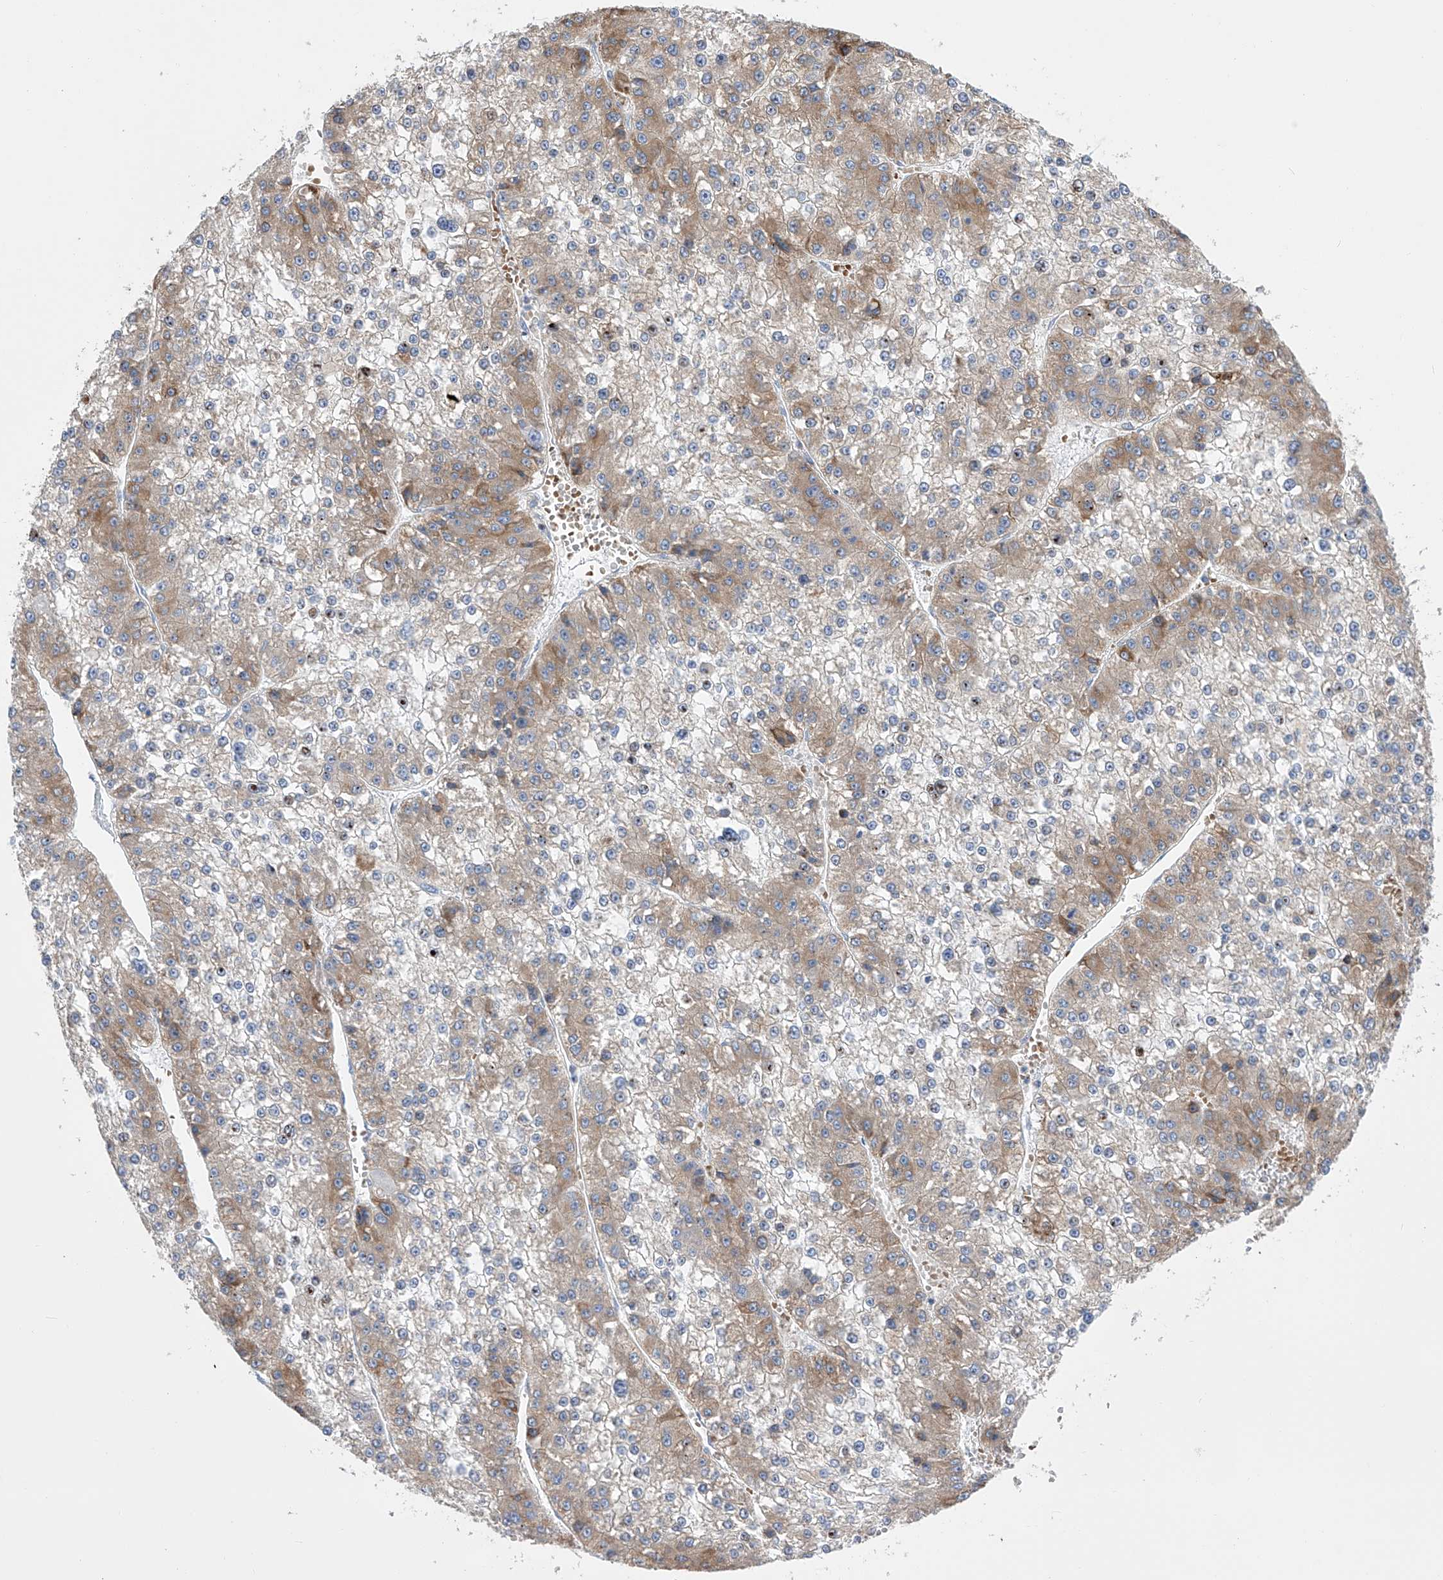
{"staining": {"intensity": "moderate", "quantity": "<25%", "location": "cytoplasmic/membranous"}, "tissue": "liver cancer", "cell_type": "Tumor cells", "image_type": "cancer", "snomed": [{"axis": "morphology", "description": "Carcinoma, Hepatocellular, NOS"}, {"axis": "topography", "description": "Liver"}], "caption": "Protein staining of liver cancer (hepatocellular carcinoma) tissue displays moderate cytoplasmic/membranous expression in approximately <25% of tumor cells. The staining is performed using DAB brown chromogen to label protein expression. The nuclei are counter-stained blue using hematoxylin.", "gene": "NFATC4", "patient": {"sex": "female", "age": 73}}